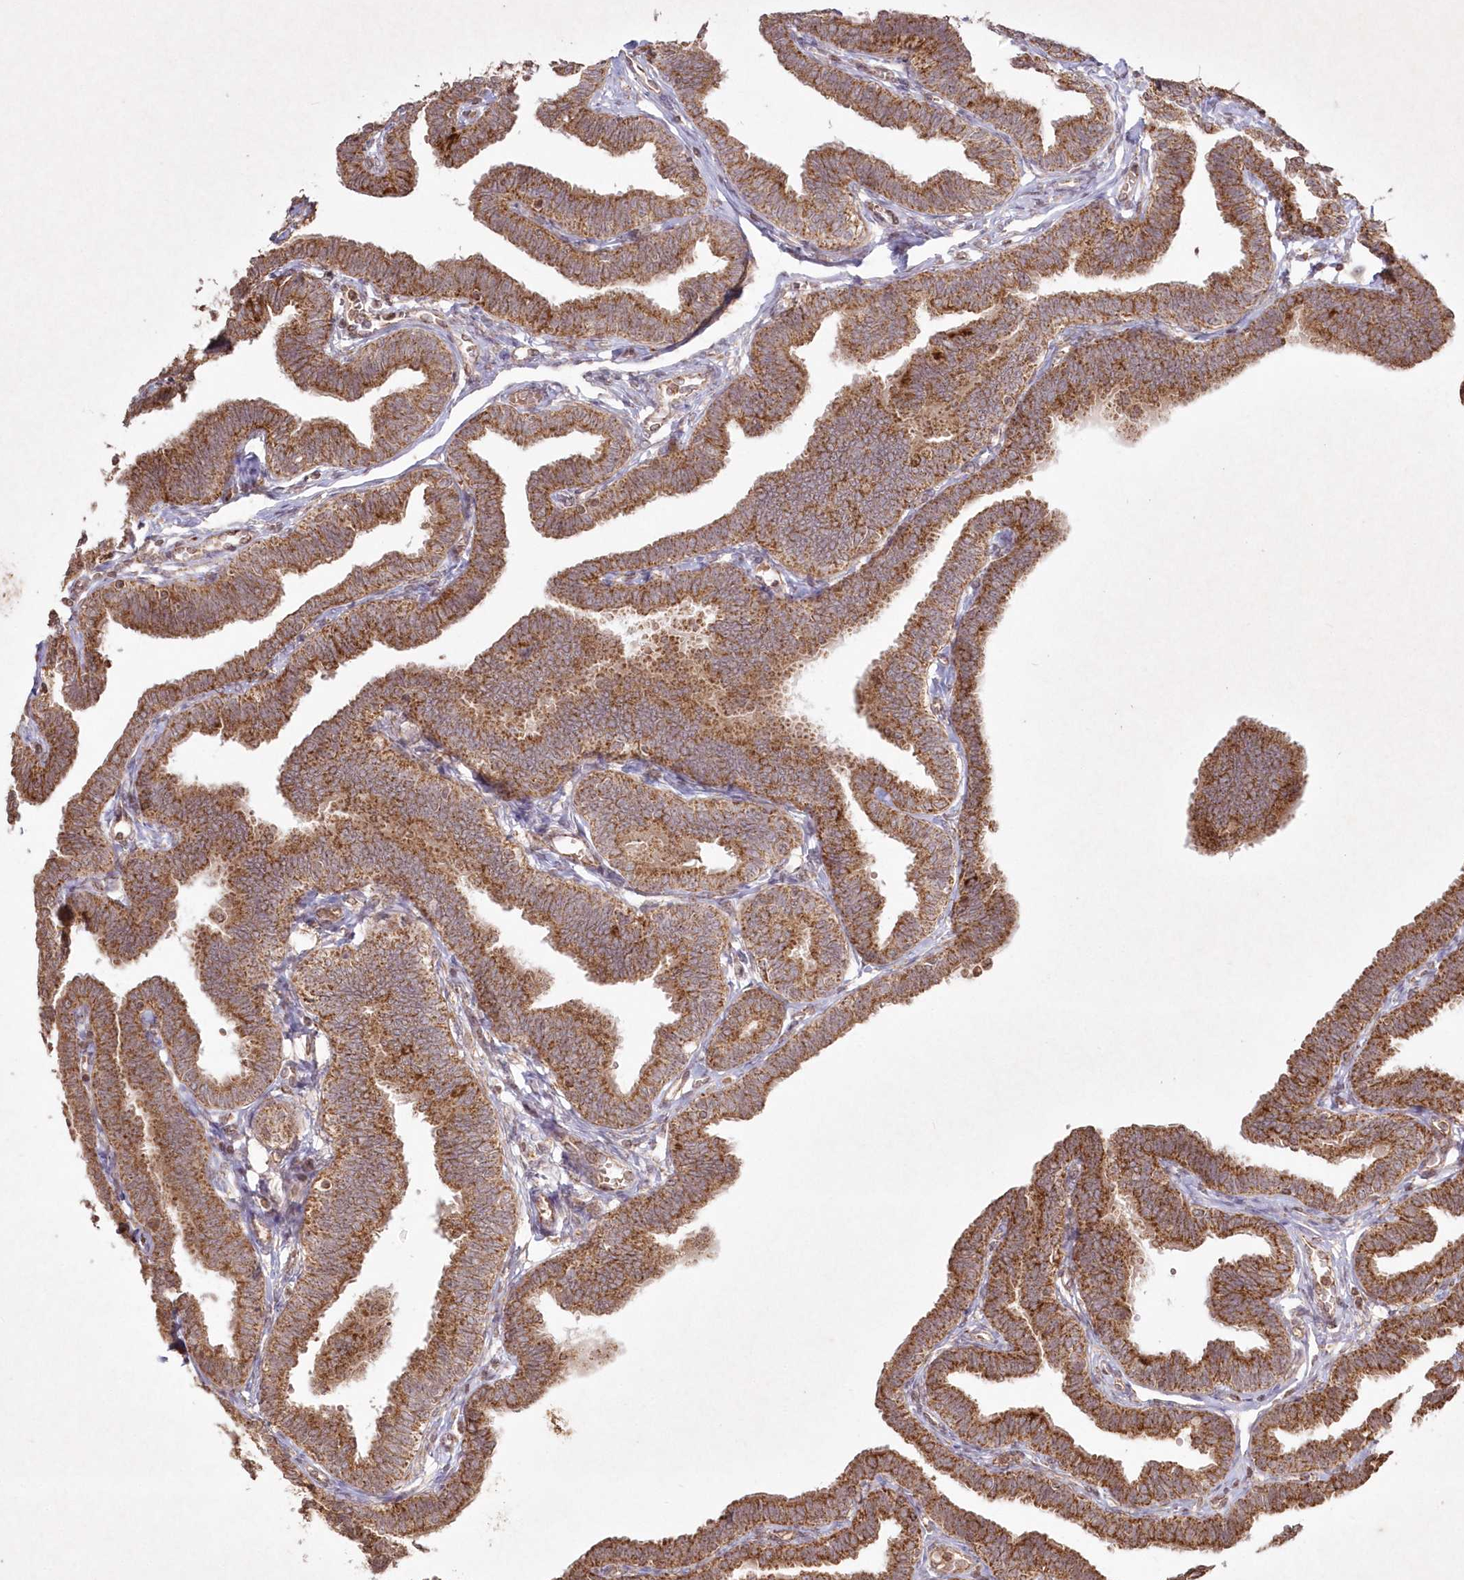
{"staining": {"intensity": "strong", "quantity": ">75%", "location": "cytoplasmic/membranous"}, "tissue": "fallopian tube", "cell_type": "Glandular cells", "image_type": "normal", "snomed": [{"axis": "morphology", "description": "Normal tissue, NOS"}, {"axis": "topography", "description": "Fallopian tube"}, {"axis": "topography", "description": "Ovary"}], "caption": "The immunohistochemical stain shows strong cytoplasmic/membranous expression in glandular cells of unremarkable fallopian tube.", "gene": "LRPPRC", "patient": {"sex": "female", "age": 23}}